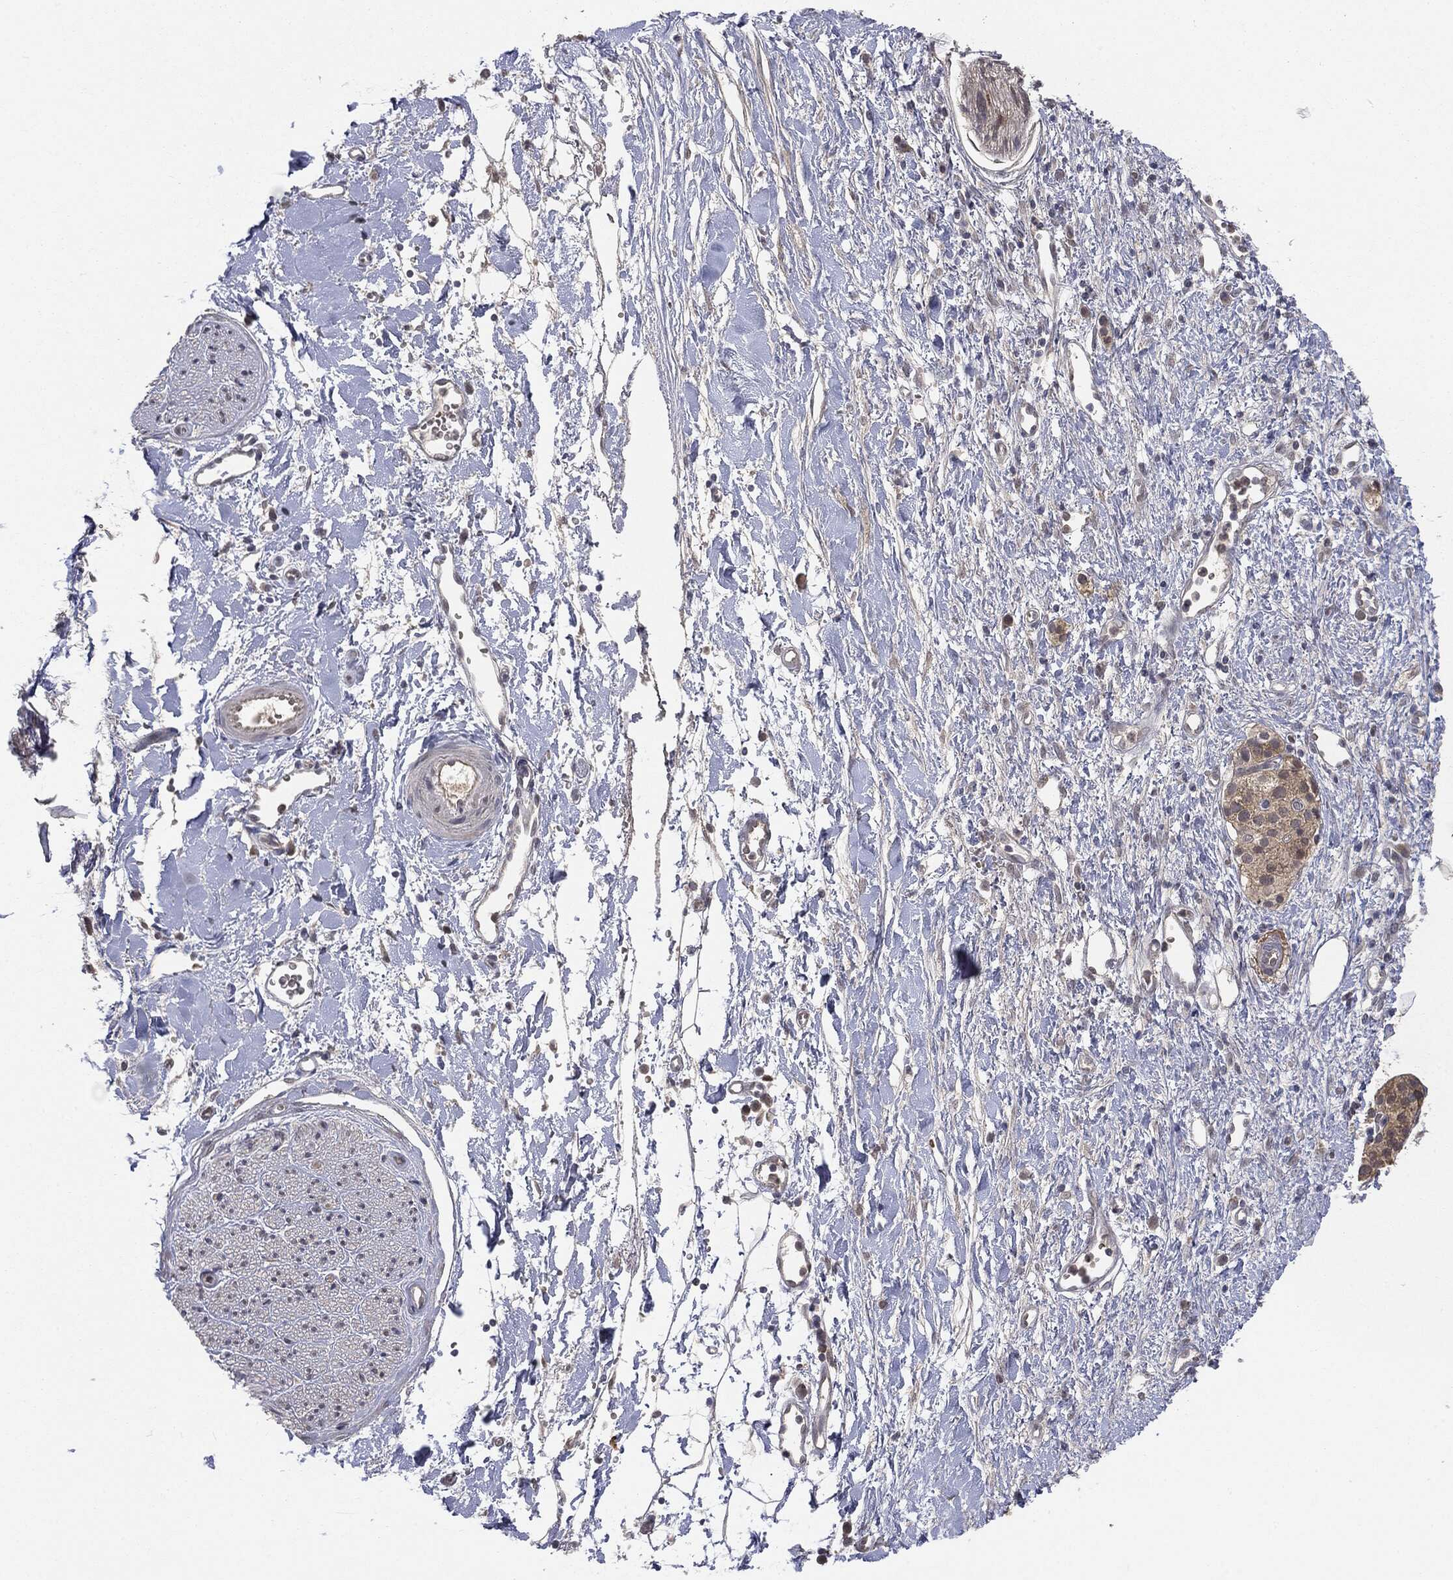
{"staining": {"intensity": "negative", "quantity": "none", "location": "none"}, "tissue": "soft tissue", "cell_type": "Fibroblasts", "image_type": "normal", "snomed": [{"axis": "morphology", "description": "Normal tissue, NOS"}, {"axis": "morphology", "description": "Adenocarcinoma, NOS"}, {"axis": "topography", "description": "Pancreas"}, {"axis": "topography", "description": "Peripheral nerve tissue"}], "caption": "This is a photomicrograph of immunohistochemistry staining of normal soft tissue, which shows no expression in fibroblasts. (DAB (3,3'-diaminobenzidine) immunohistochemistry, high magnification).", "gene": "KRT7", "patient": {"sex": "male", "age": 61}}